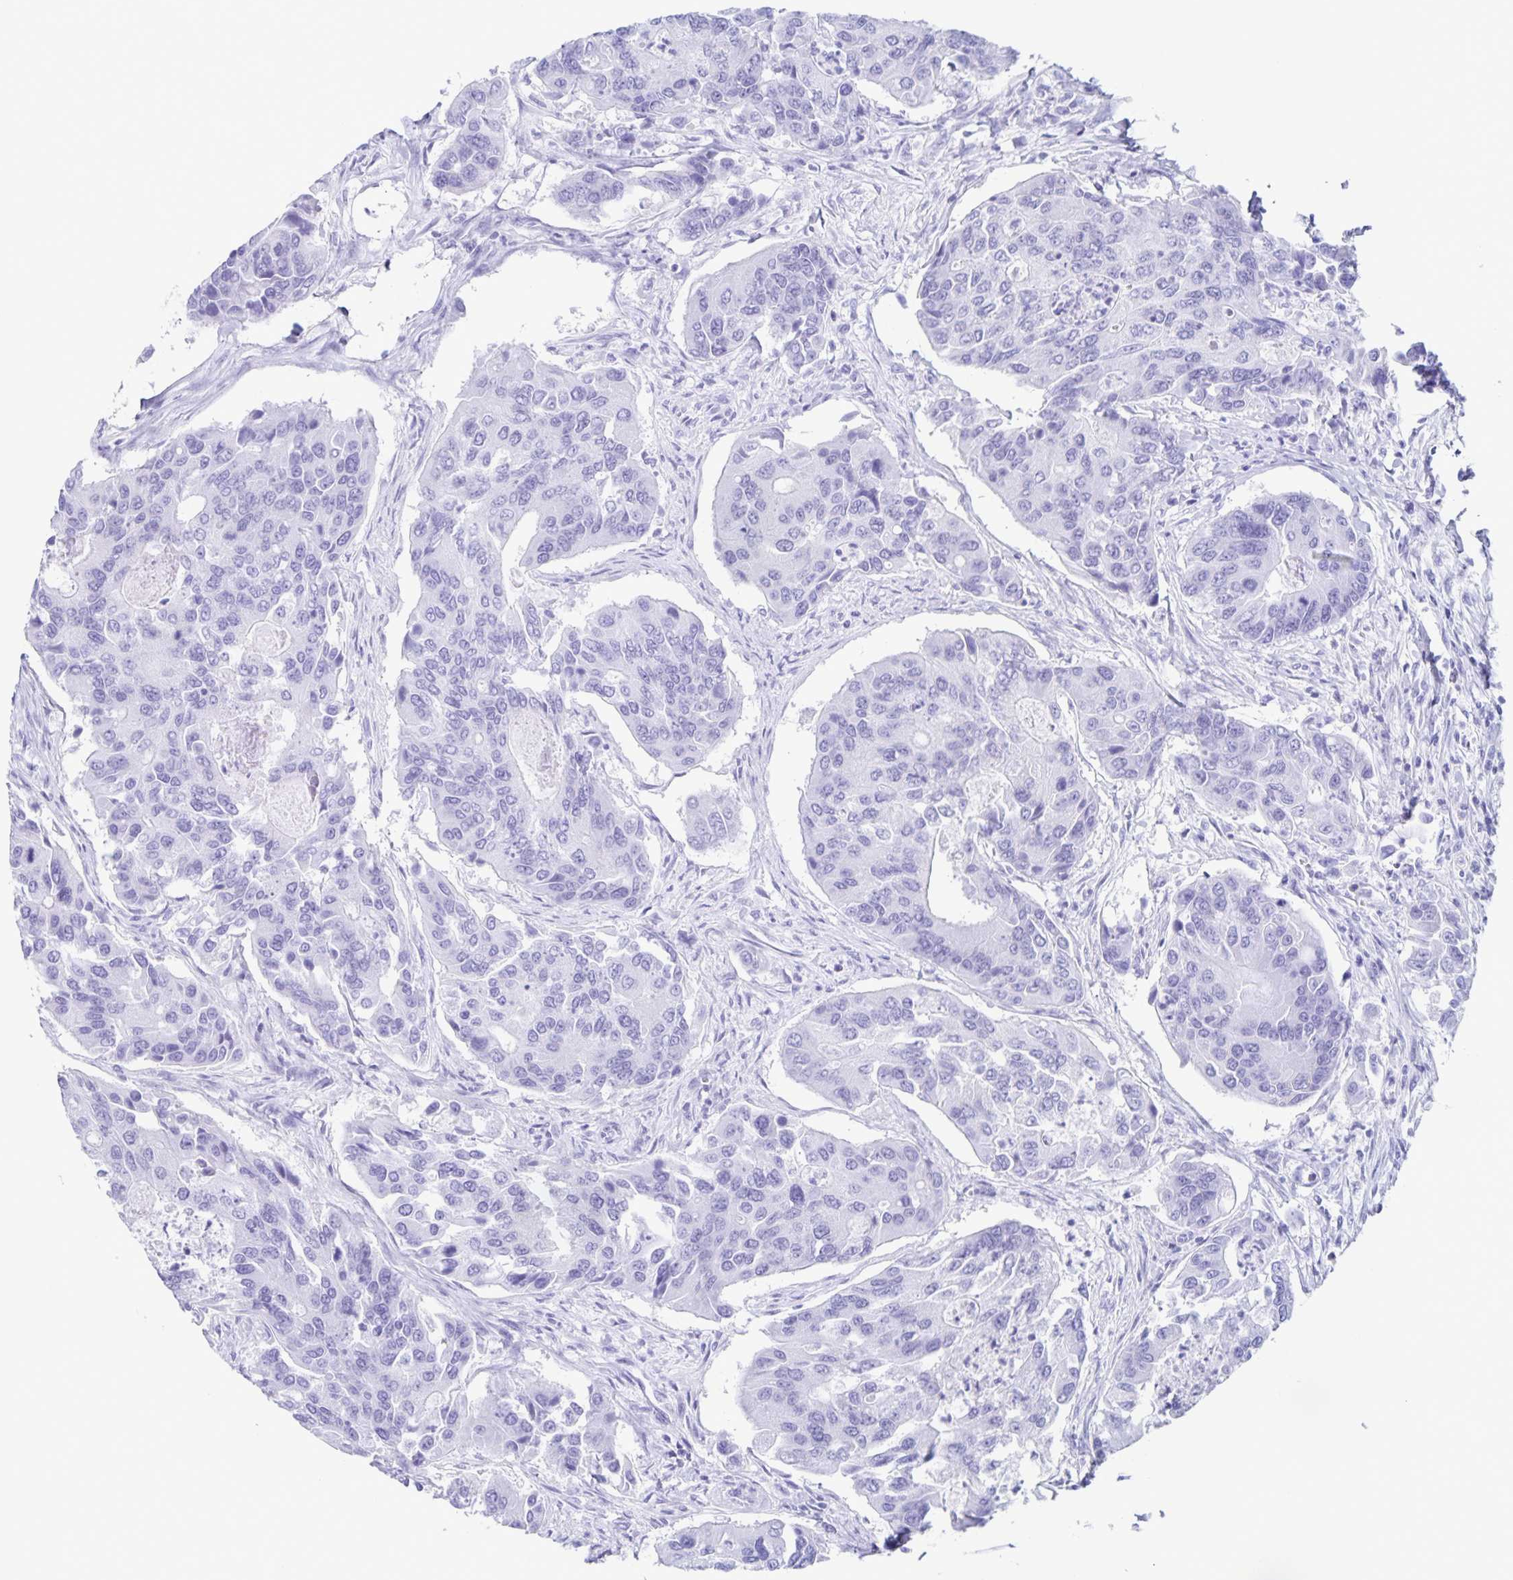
{"staining": {"intensity": "negative", "quantity": "none", "location": "none"}, "tissue": "colorectal cancer", "cell_type": "Tumor cells", "image_type": "cancer", "snomed": [{"axis": "morphology", "description": "Adenocarcinoma, NOS"}, {"axis": "topography", "description": "Colon"}], "caption": "This histopathology image is of colorectal adenocarcinoma stained with immunohistochemistry to label a protein in brown with the nuclei are counter-stained blue. There is no staining in tumor cells.", "gene": "C12orf56", "patient": {"sex": "female", "age": 67}}